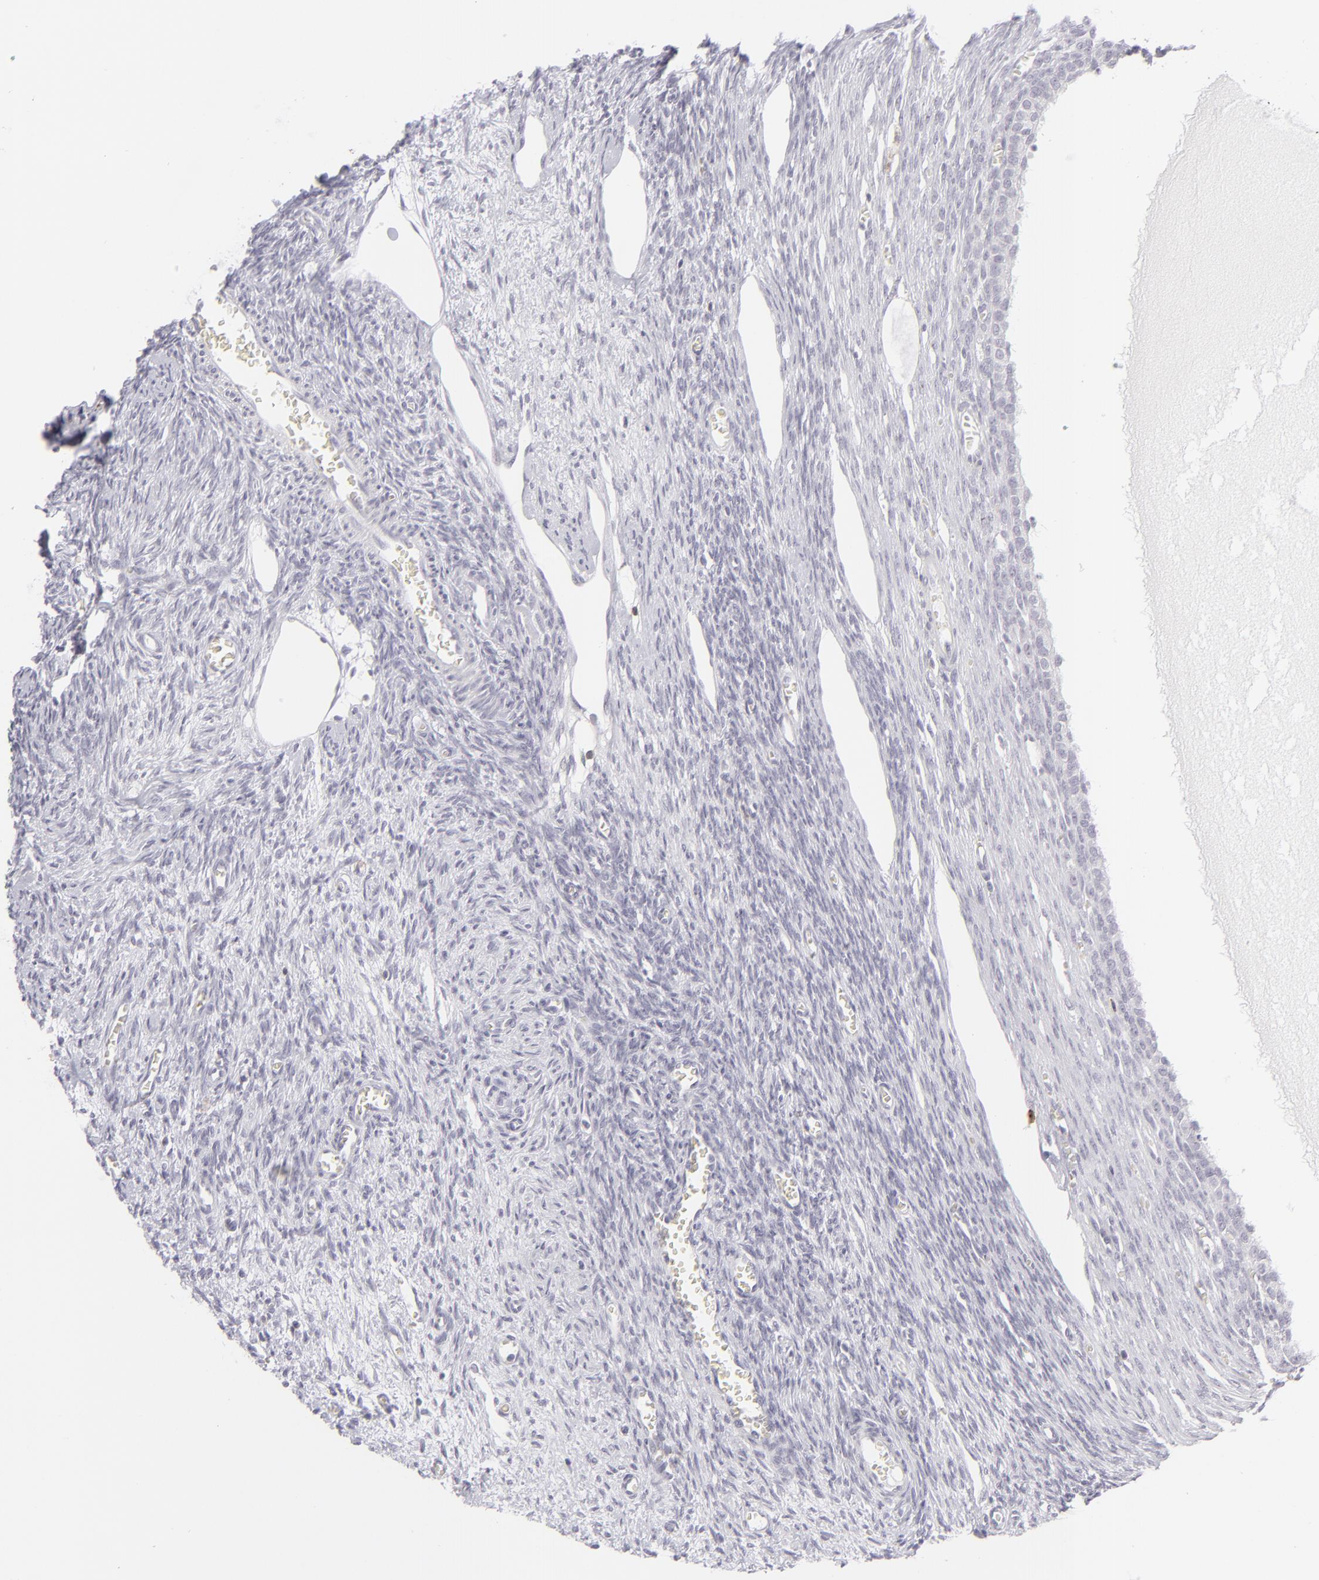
{"staining": {"intensity": "negative", "quantity": "none", "location": "none"}, "tissue": "ovary", "cell_type": "Follicle cells", "image_type": "normal", "snomed": [{"axis": "morphology", "description": "Normal tissue, NOS"}, {"axis": "topography", "description": "Ovary"}], "caption": "This is an immunohistochemistry (IHC) photomicrograph of unremarkable human ovary. There is no expression in follicle cells.", "gene": "CD7", "patient": {"sex": "female", "age": 27}}